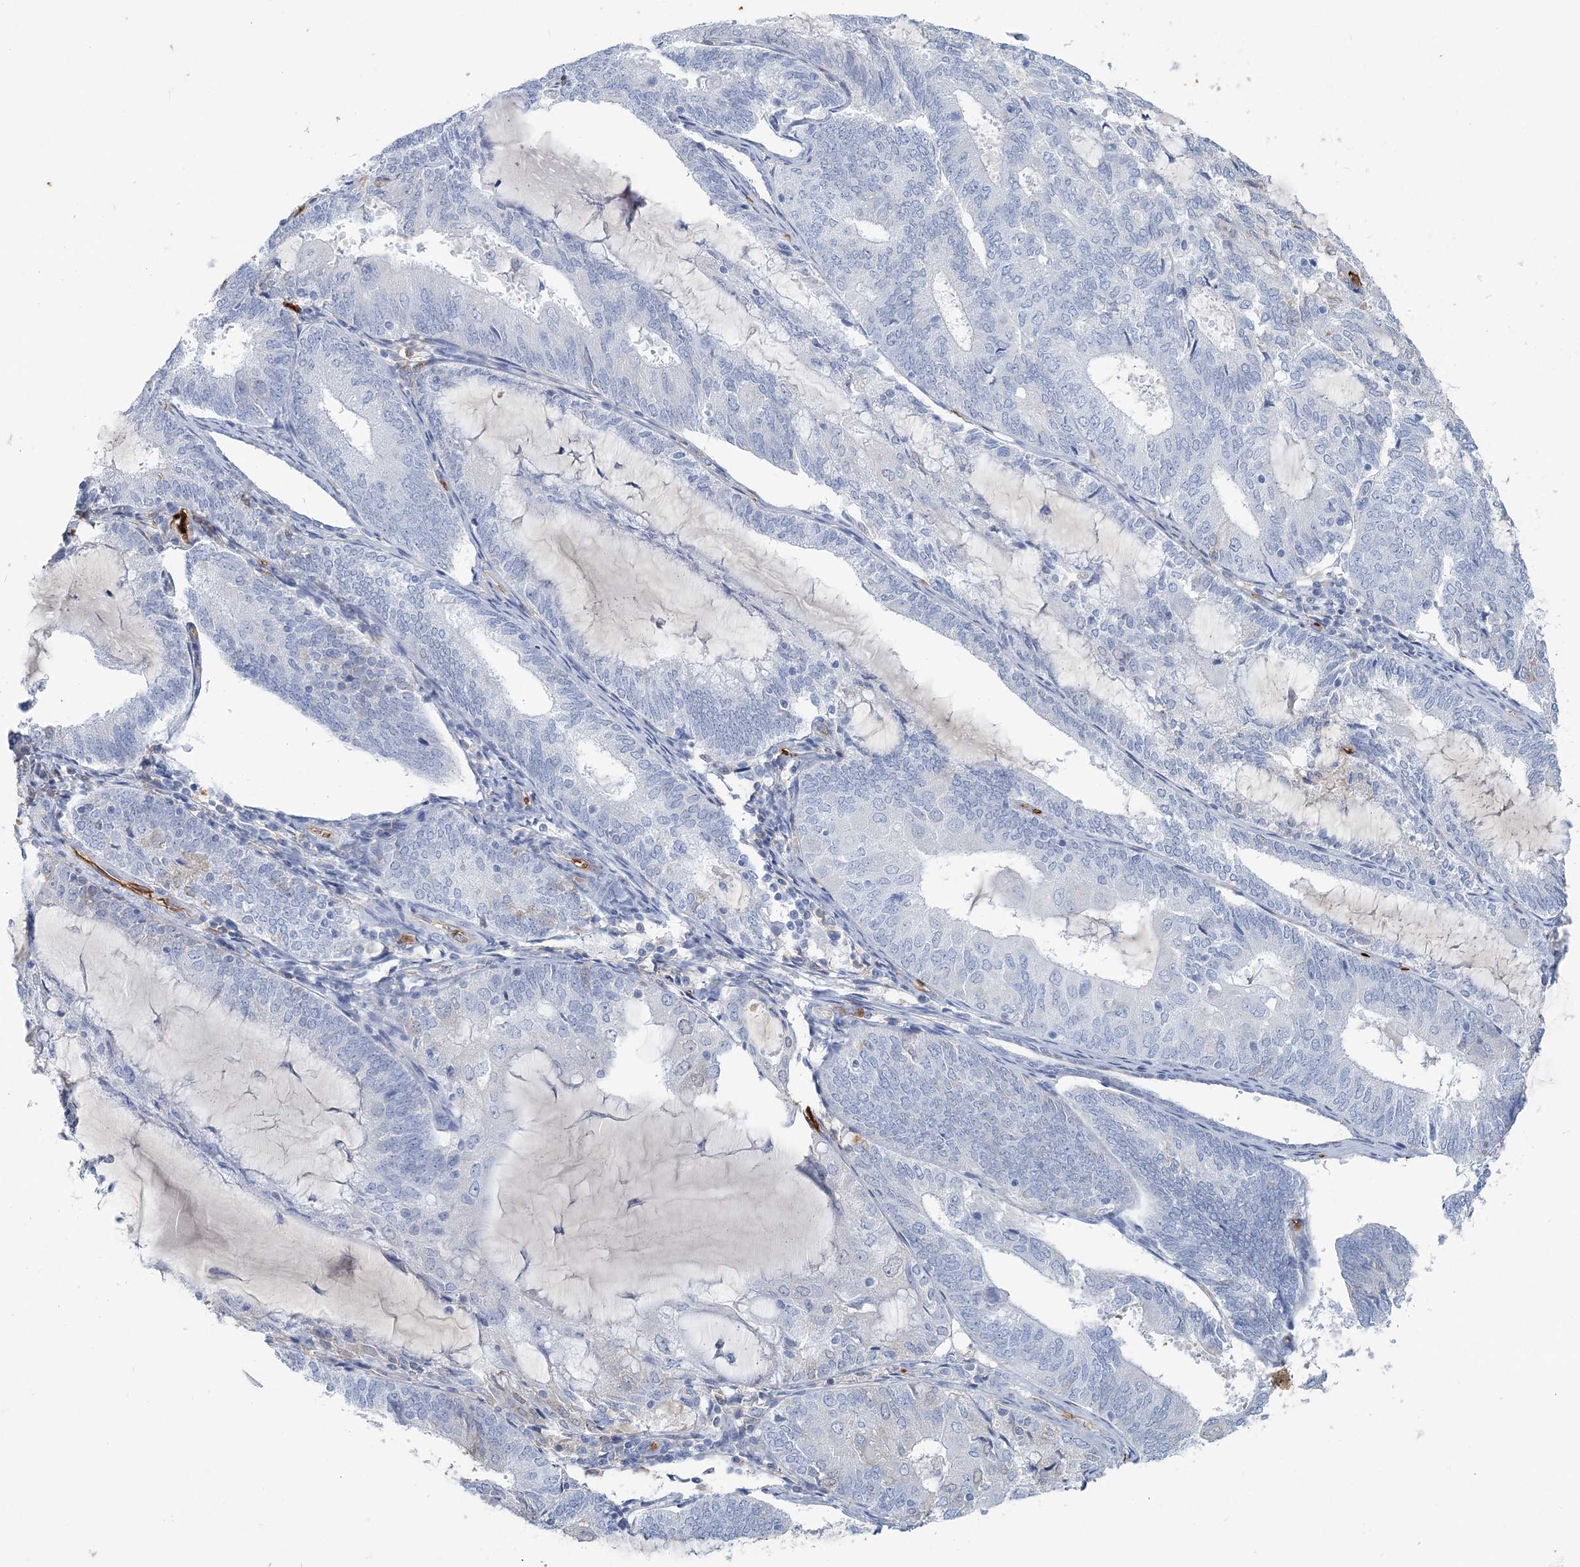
{"staining": {"intensity": "negative", "quantity": "none", "location": "none"}, "tissue": "endometrial cancer", "cell_type": "Tumor cells", "image_type": "cancer", "snomed": [{"axis": "morphology", "description": "Adenocarcinoma, NOS"}, {"axis": "topography", "description": "Endometrium"}], "caption": "This is a photomicrograph of IHC staining of endometrial cancer (adenocarcinoma), which shows no positivity in tumor cells.", "gene": "HBD", "patient": {"sex": "female", "age": 81}}